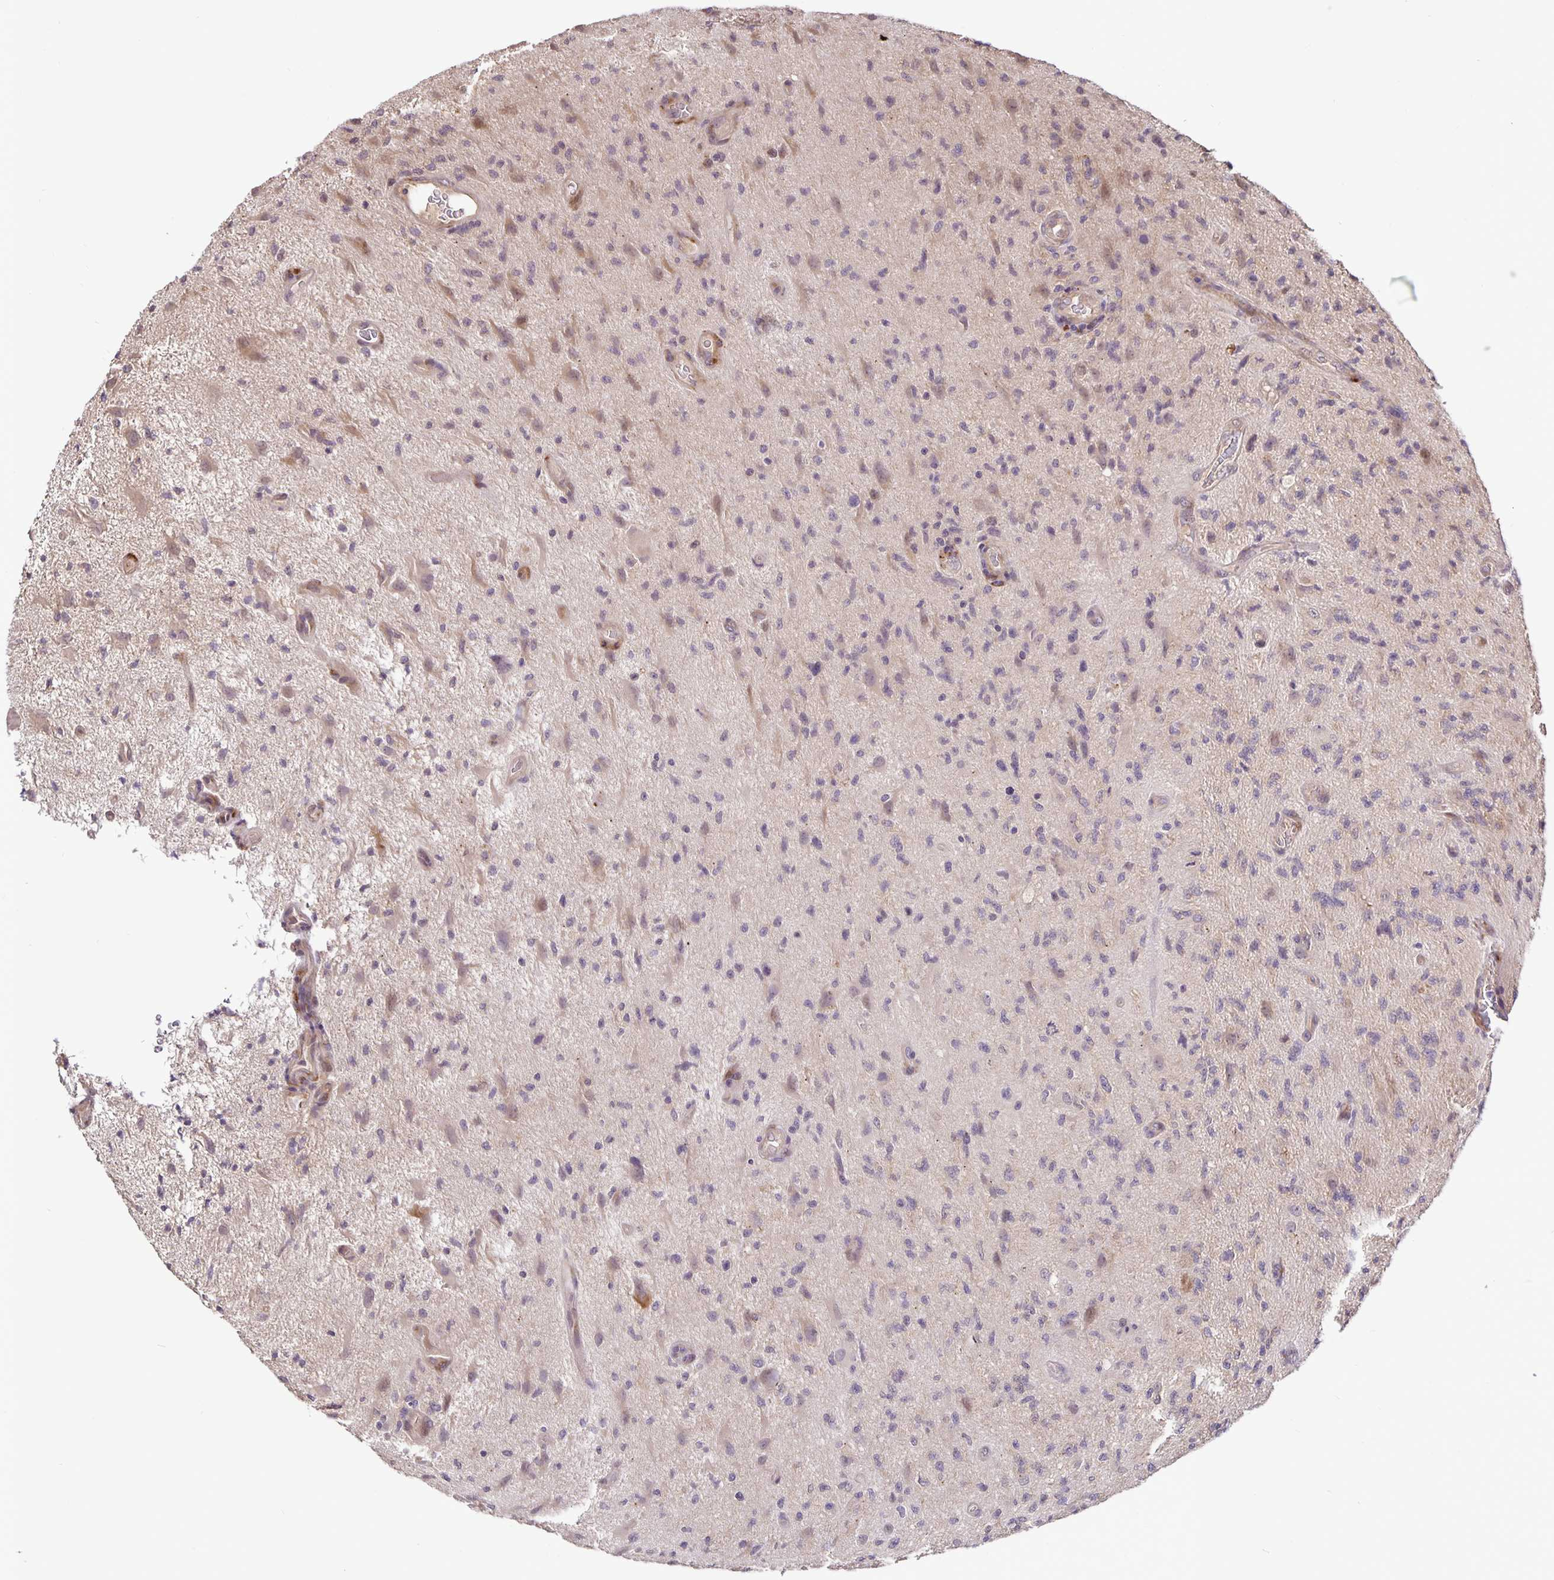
{"staining": {"intensity": "weak", "quantity": "<25%", "location": "cytoplasmic/membranous"}, "tissue": "glioma", "cell_type": "Tumor cells", "image_type": "cancer", "snomed": [{"axis": "morphology", "description": "Glioma, malignant, High grade"}, {"axis": "topography", "description": "Brain"}], "caption": "IHC photomicrograph of neoplastic tissue: human malignant high-grade glioma stained with DAB (3,3'-diaminobenzidine) reveals no significant protein expression in tumor cells.", "gene": "EML6", "patient": {"sex": "male", "age": 67}}